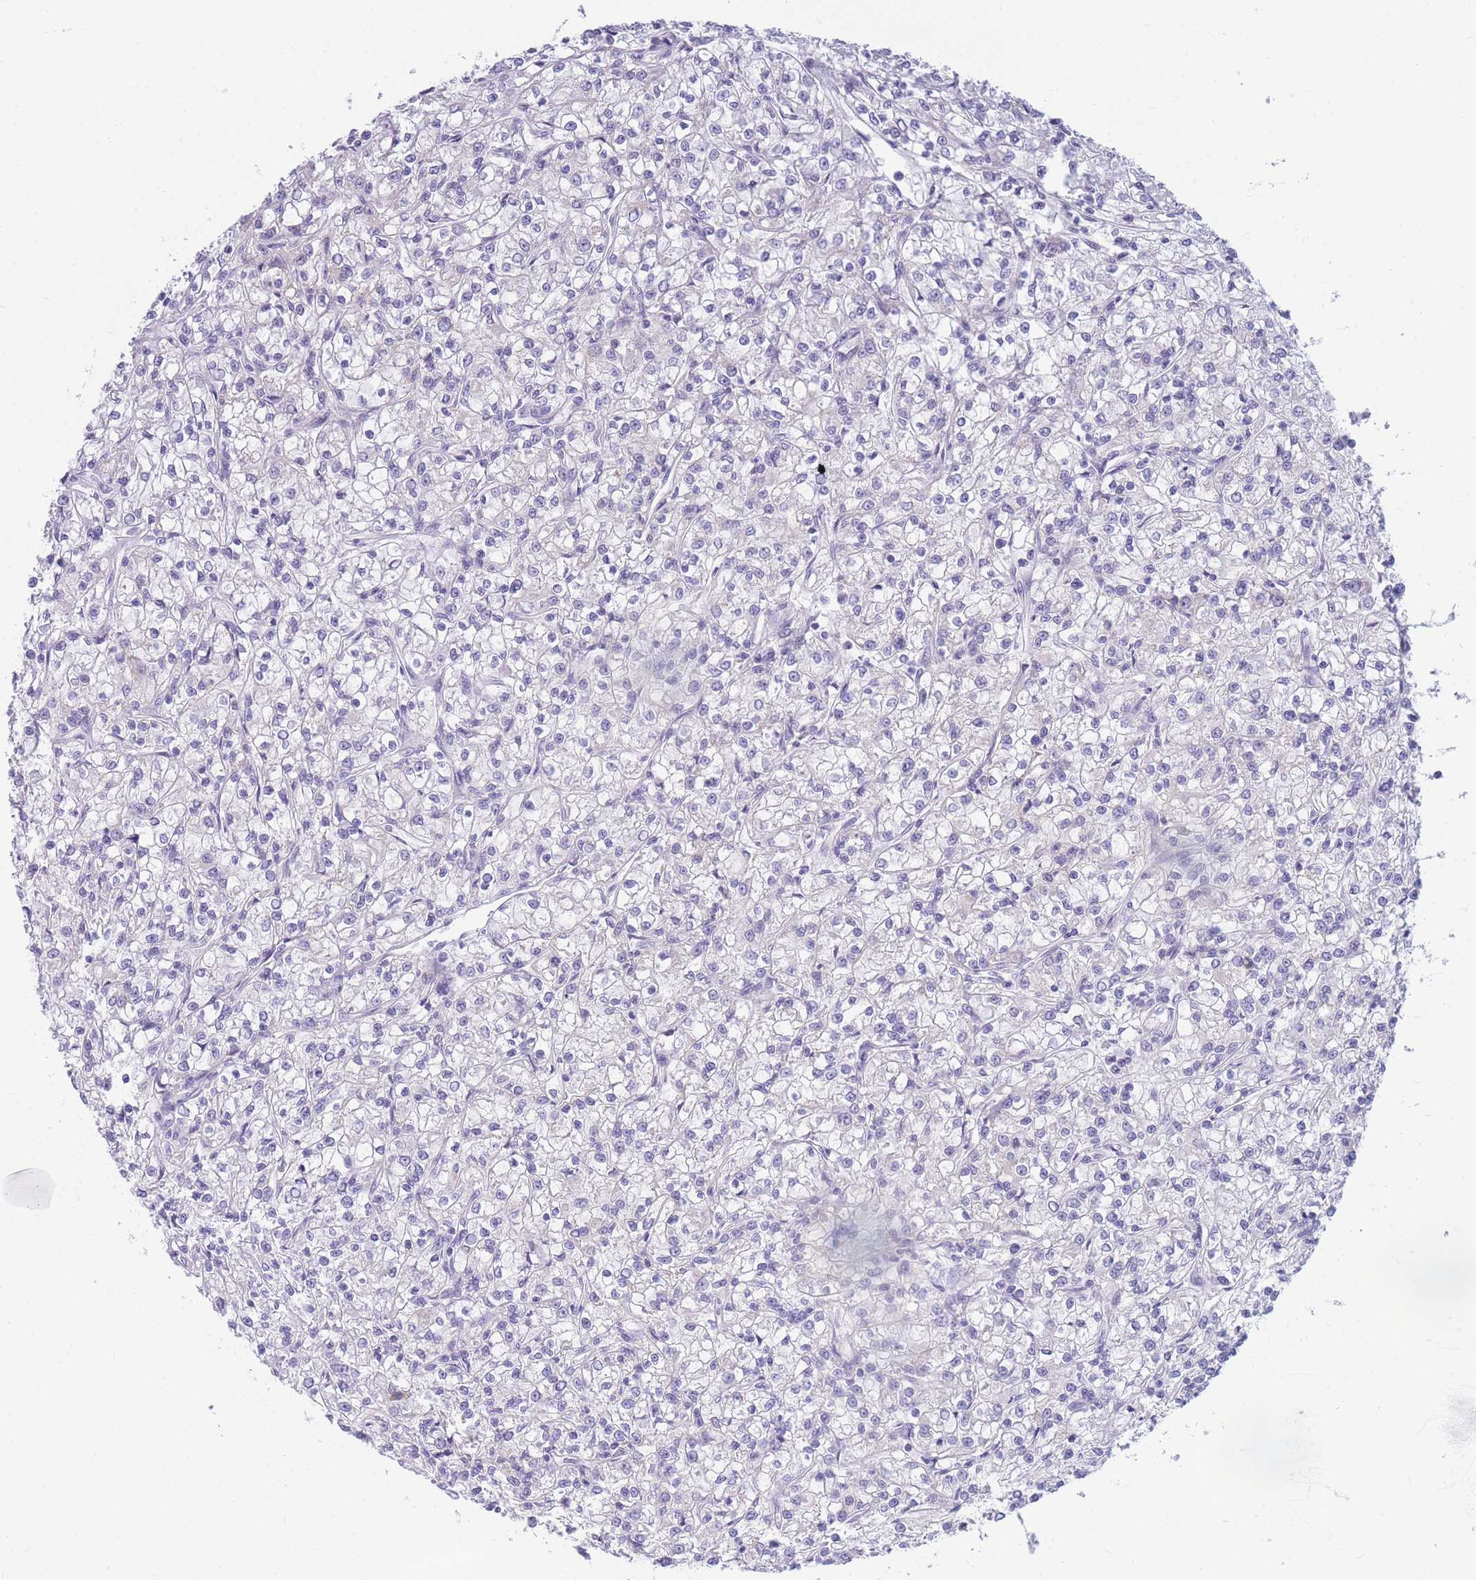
{"staining": {"intensity": "negative", "quantity": "none", "location": "none"}, "tissue": "renal cancer", "cell_type": "Tumor cells", "image_type": "cancer", "snomed": [{"axis": "morphology", "description": "Adenocarcinoma, NOS"}, {"axis": "topography", "description": "Kidney"}], "caption": "DAB (3,3'-diaminobenzidine) immunohistochemical staining of human renal cancer exhibits no significant positivity in tumor cells.", "gene": "DHRS11", "patient": {"sex": "female", "age": 59}}